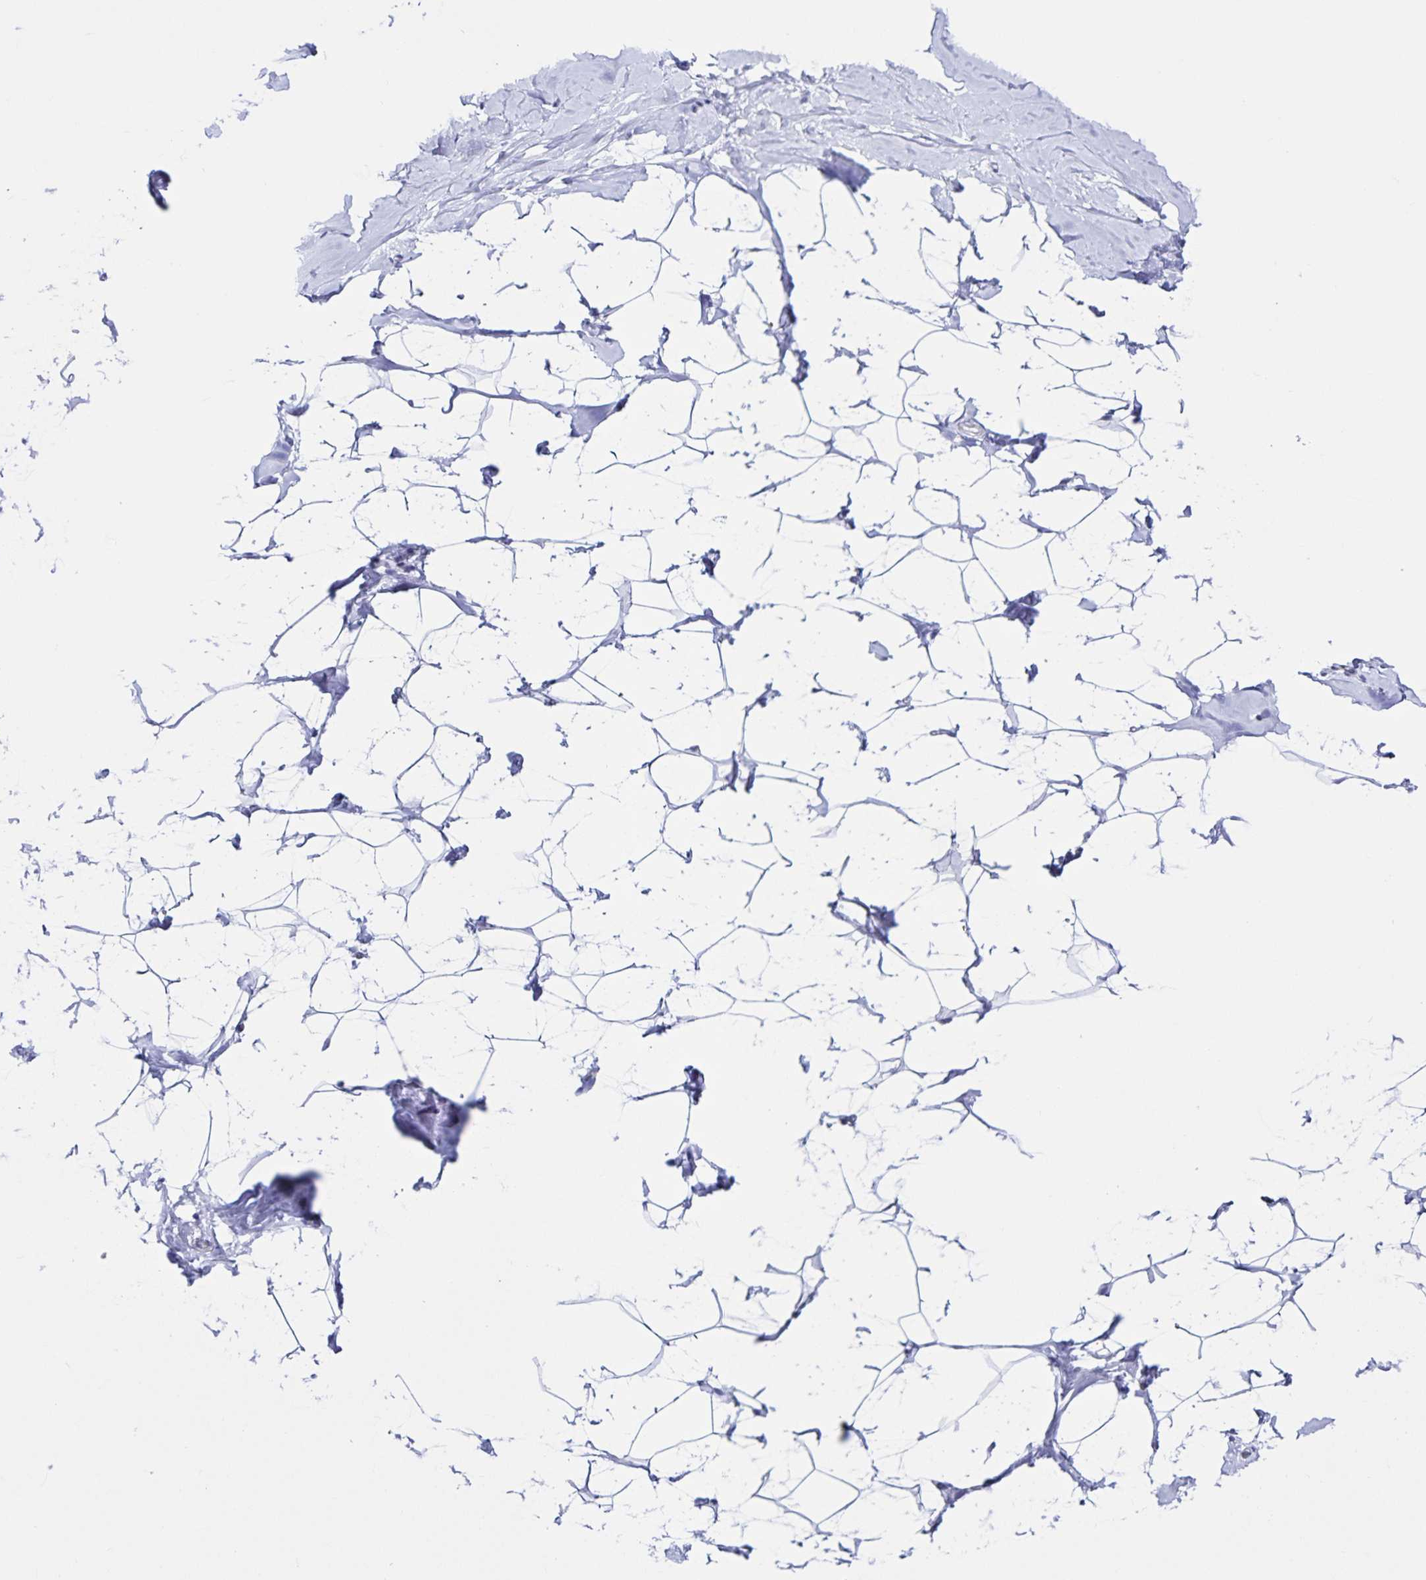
{"staining": {"intensity": "negative", "quantity": "none", "location": "none"}, "tissue": "breast", "cell_type": "Adipocytes", "image_type": "normal", "snomed": [{"axis": "morphology", "description": "Normal tissue, NOS"}, {"axis": "topography", "description": "Breast"}], "caption": "Immunohistochemical staining of normal human breast demonstrates no significant expression in adipocytes. (Brightfield microscopy of DAB immunohistochemistry at high magnification).", "gene": "FAM170A", "patient": {"sex": "female", "age": 32}}